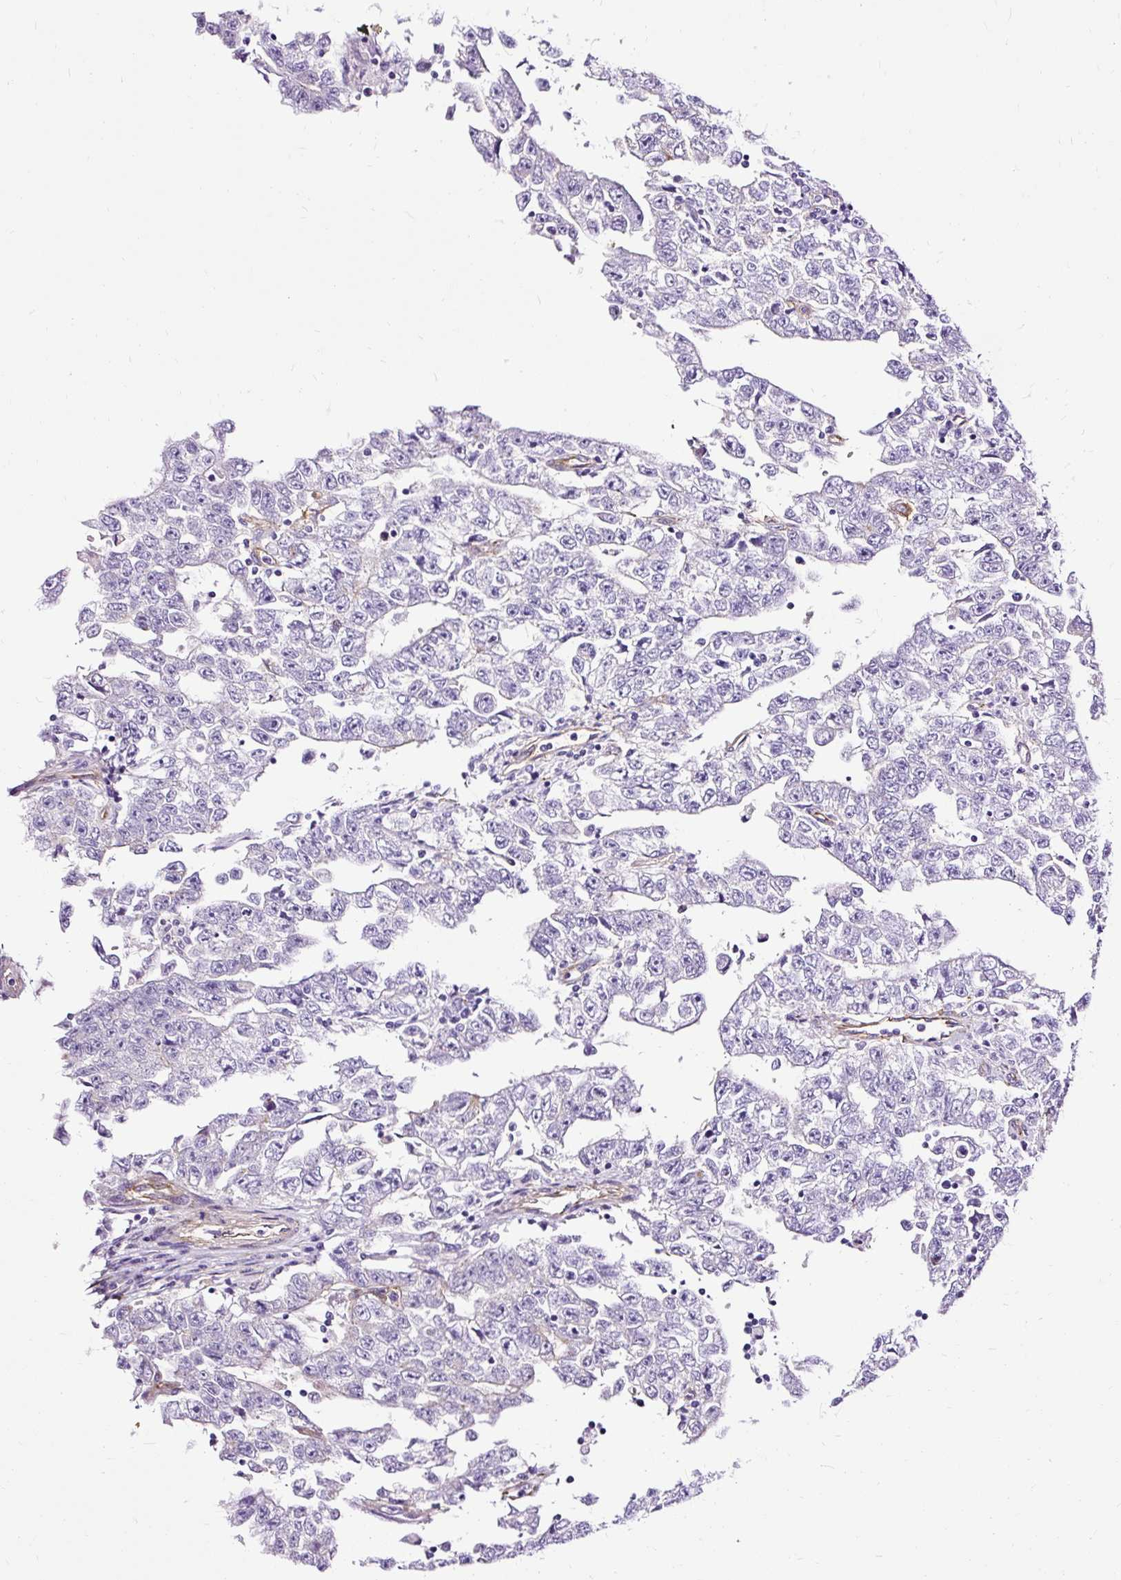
{"staining": {"intensity": "negative", "quantity": "none", "location": "none"}, "tissue": "testis cancer", "cell_type": "Tumor cells", "image_type": "cancer", "snomed": [{"axis": "morphology", "description": "Carcinoma, Embryonal, NOS"}, {"axis": "topography", "description": "Testis"}], "caption": "The histopathology image exhibits no significant staining in tumor cells of testis cancer (embryonal carcinoma).", "gene": "SLC7A8", "patient": {"sex": "male", "age": 25}}